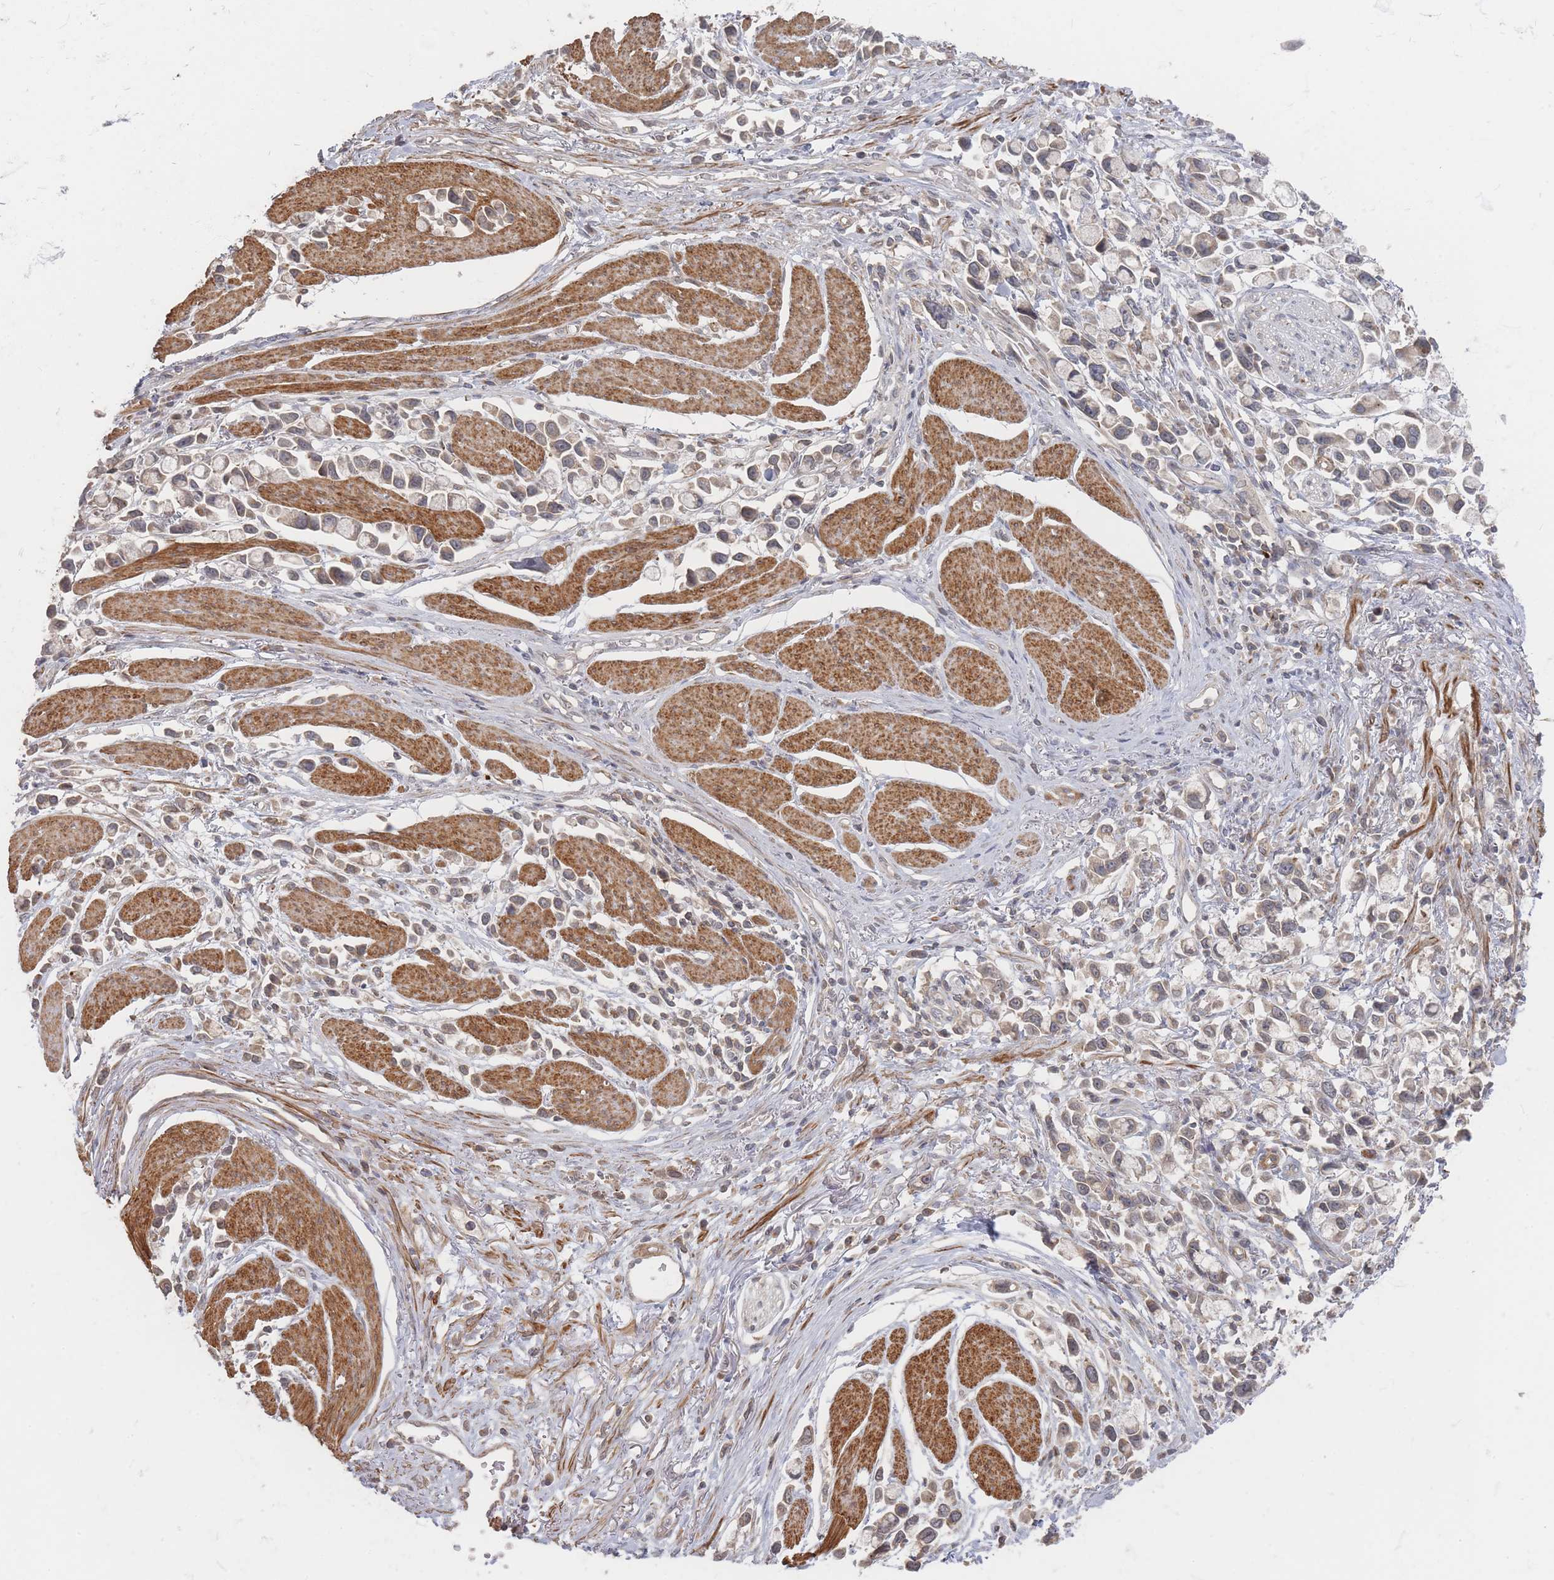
{"staining": {"intensity": "weak", "quantity": "<25%", "location": "cytoplasmic/membranous"}, "tissue": "stomach cancer", "cell_type": "Tumor cells", "image_type": "cancer", "snomed": [{"axis": "morphology", "description": "Adenocarcinoma, NOS"}, {"axis": "topography", "description": "Stomach"}], "caption": "Stomach cancer (adenocarcinoma) was stained to show a protein in brown. There is no significant staining in tumor cells.", "gene": "GLE1", "patient": {"sex": "female", "age": 81}}